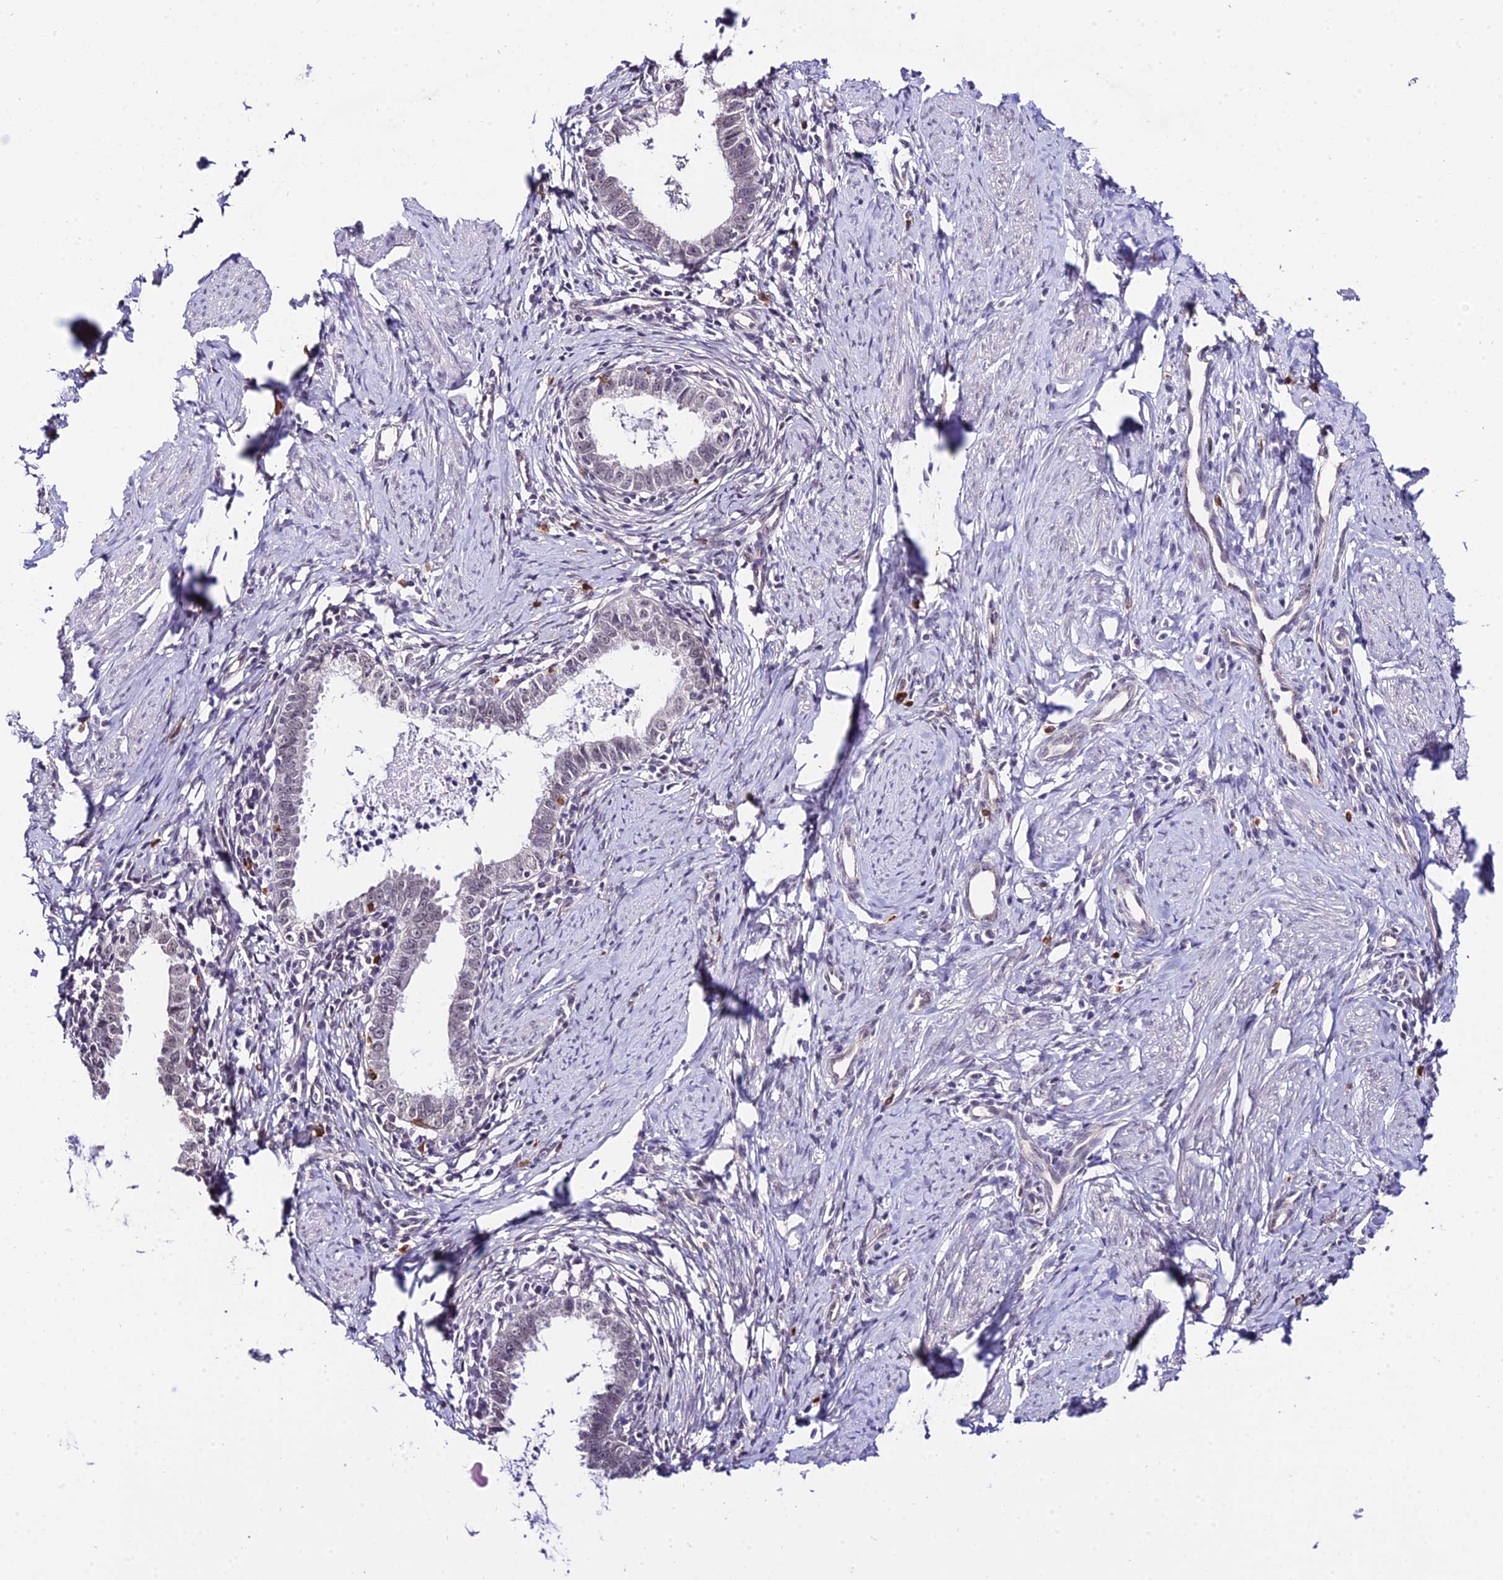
{"staining": {"intensity": "negative", "quantity": "none", "location": "none"}, "tissue": "cervical cancer", "cell_type": "Tumor cells", "image_type": "cancer", "snomed": [{"axis": "morphology", "description": "Adenocarcinoma, NOS"}, {"axis": "topography", "description": "Cervix"}], "caption": "Immunohistochemistry (IHC) histopathology image of neoplastic tissue: cervical cancer (adenocarcinoma) stained with DAB shows no significant protein positivity in tumor cells.", "gene": "POLR2I", "patient": {"sex": "female", "age": 36}}